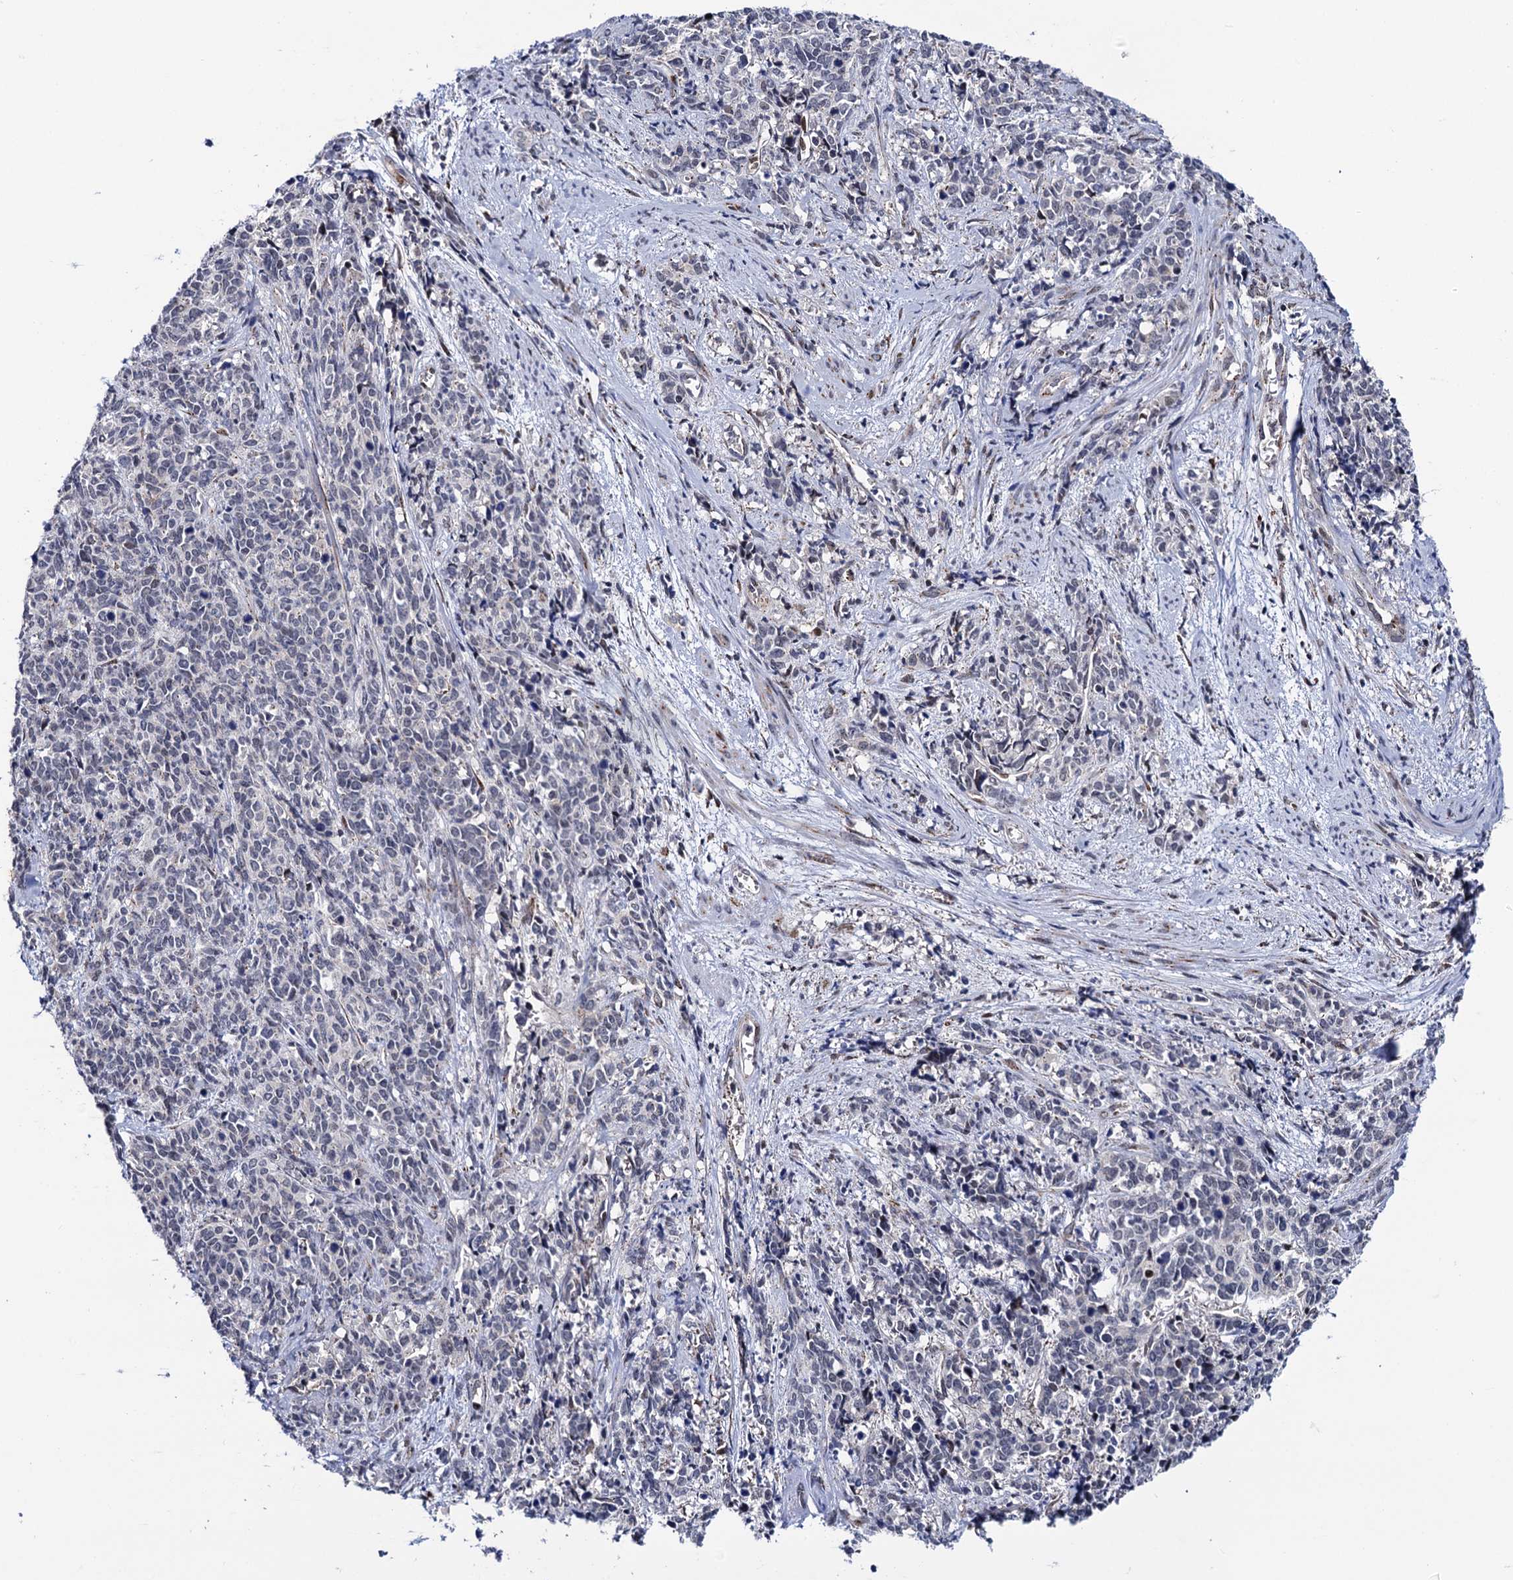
{"staining": {"intensity": "negative", "quantity": "none", "location": "none"}, "tissue": "cervical cancer", "cell_type": "Tumor cells", "image_type": "cancer", "snomed": [{"axis": "morphology", "description": "Squamous cell carcinoma, NOS"}, {"axis": "topography", "description": "Cervix"}], "caption": "IHC of human squamous cell carcinoma (cervical) demonstrates no positivity in tumor cells.", "gene": "THAP2", "patient": {"sex": "female", "age": 60}}